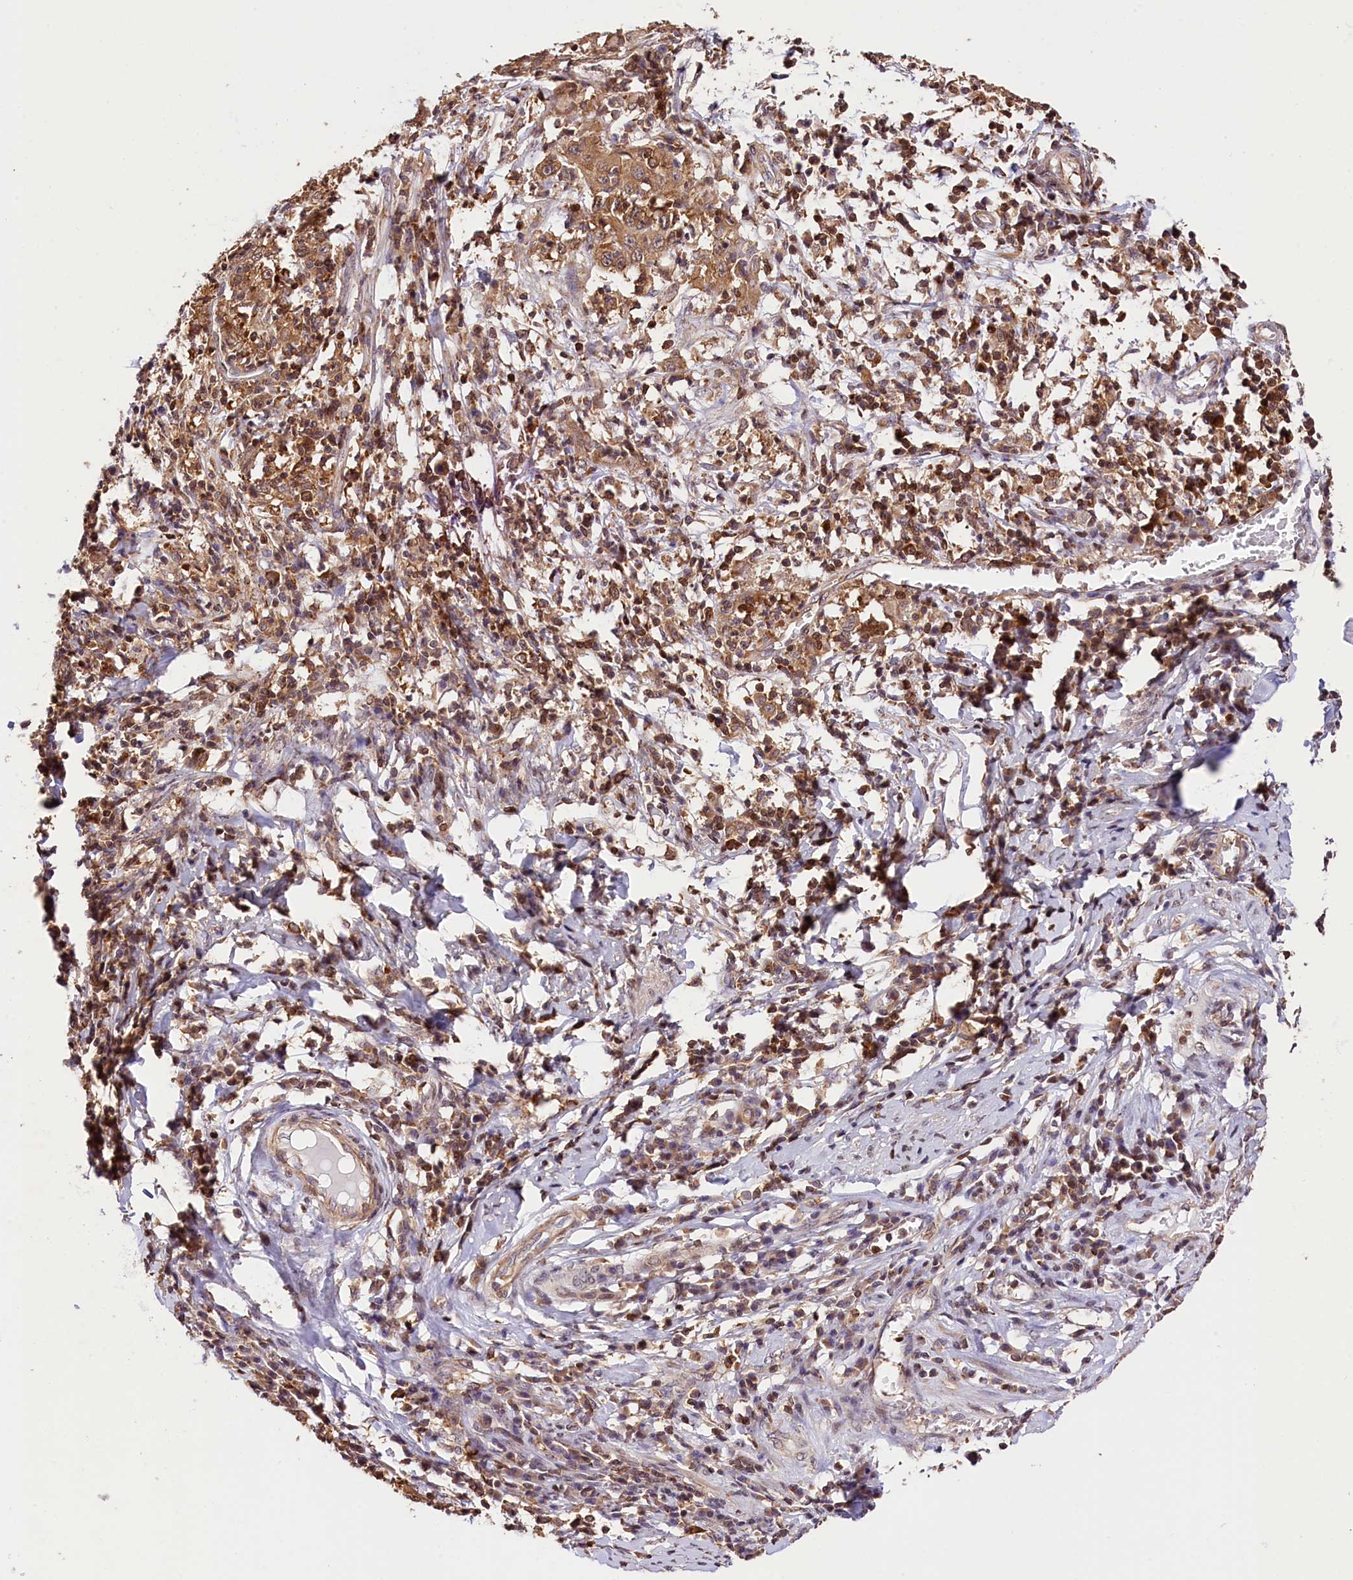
{"staining": {"intensity": "moderate", "quantity": ">75%", "location": "cytoplasmic/membranous"}, "tissue": "cervical cancer", "cell_type": "Tumor cells", "image_type": "cancer", "snomed": [{"axis": "morphology", "description": "Squamous cell carcinoma, NOS"}, {"axis": "topography", "description": "Cervix"}], "caption": "High-magnification brightfield microscopy of squamous cell carcinoma (cervical) stained with DAB (brown) and counterstained with hematoxylin (blue). tumor cells exhibit moderate cytoplasmic/membranous positivity is appreciated in about>75% of cells.", "gene": "CHORDC1", "patient": {"sex": "female", "age": 46}}